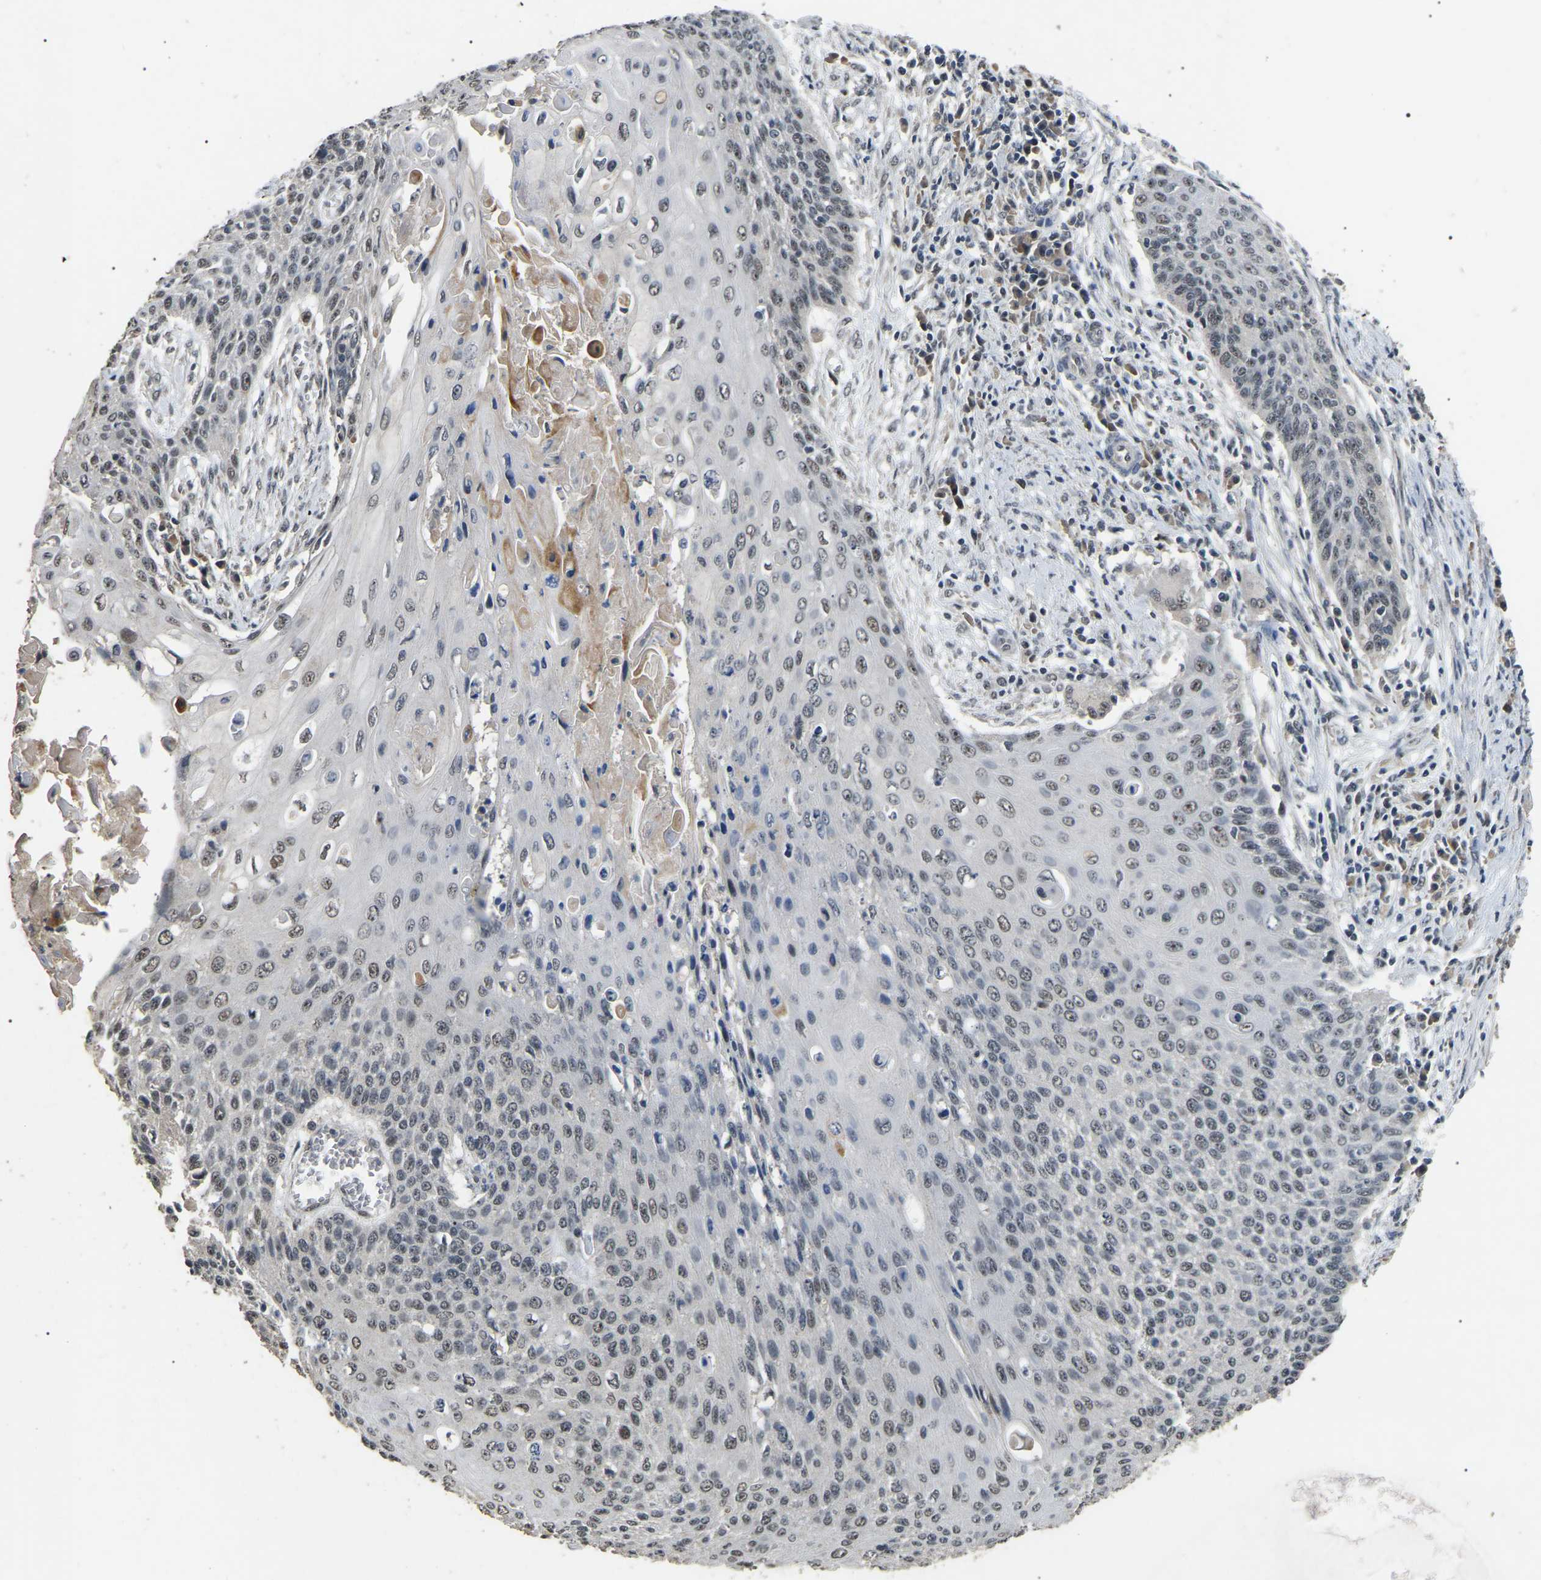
{"staining": {"intensity": "weak", "quantity": "<25%", "location": "nuclear"}, "tissue": "cervical cancer", "cell_type": "Tumor cells", "image_type": "cancer", "snomed": [{"axis": "morphology", "description": "Squamous cell carcinoma, NOS"}, {"axis": "topography", "description": "Cervix"}], "caption": "A high-resolution image shows immunohistochemistry staining of cervical squamous cell carcinoma, which reveals no significant staining in tumor cells. (Immunohistochemistry, brightfield microscopy, high magnification).", "gene": "PPM1E", "patient": {"sex": "female", "age": 39}}